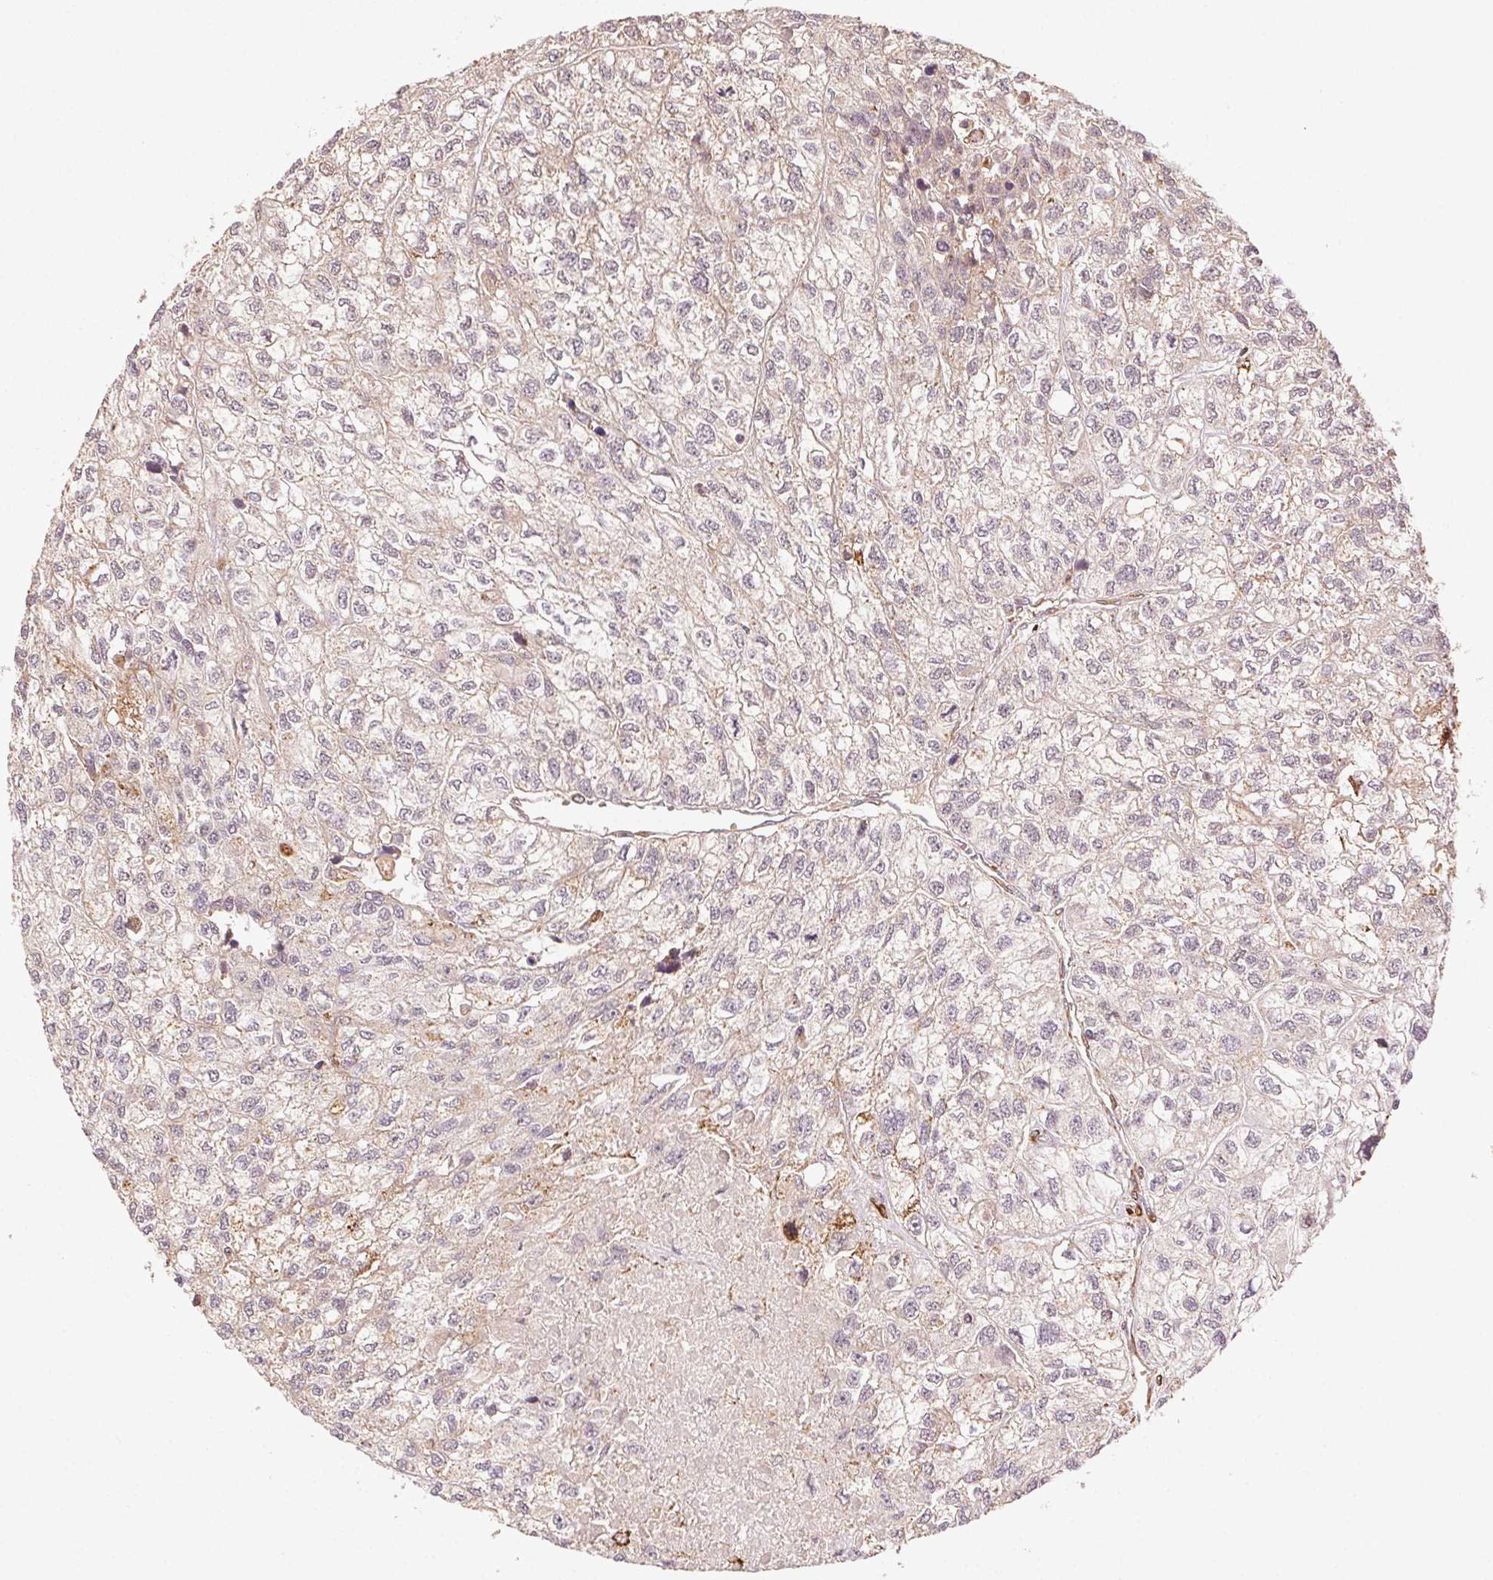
{"staining": {"intensity": "weak", "quantity": ">75%", "location": "cytoplasmic/membranous"}, "tissue": "renal cancer", "cell_type": "Tumor cells", "image_type": "cancer", "snomed": [{"axis": "morphology", "description": "Adenocarcinoma, NOS"}, {"axis": "topography", "description": "Kidney"}], "caption": "Adenocarcinoma (renal) was stained to show a protein in brown. There is low levels of weak cytoplasmic/membranous positivity in approximately >75% of tumor cells.", "gene": "KLHL15", "patient": {"sex": "male", "age": 56}}